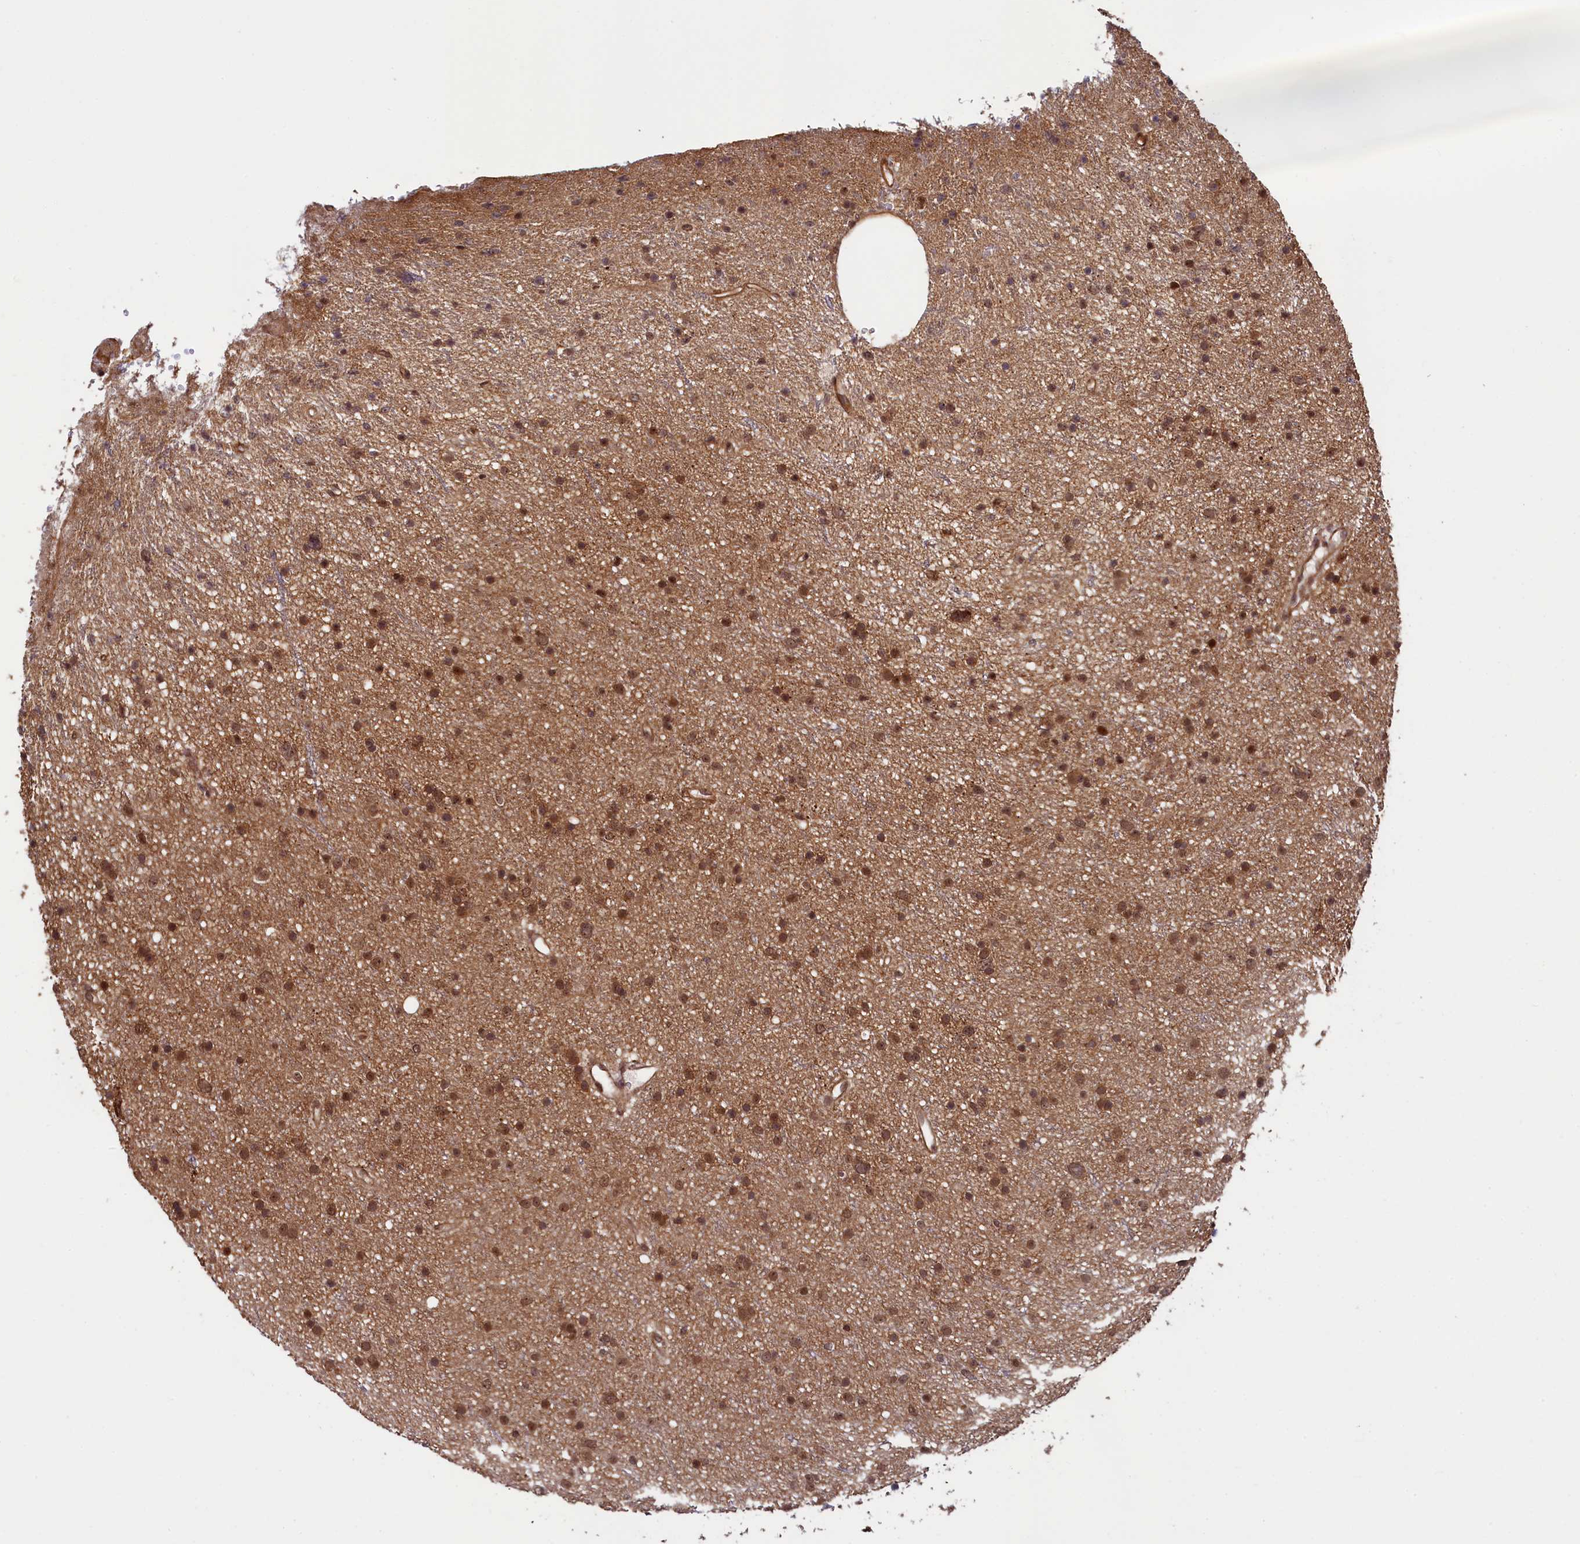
{"staining": {"intensity": "moderate", "quantity": ">75%", "location": "cytoplasmic/membranous,nuclear"}, "tissue": "glioma", "cell_type": "Tumor cells", "image_type": "cancer", "snomed": [{"axis": "morphology", "description": "Glioma, malignant, Low grade"}, {"axis": "topography", "description": "Cerebral cortex"}], "caption": "This image reveals glioma stained with immunohistochemistry (IHC) to label a protein in brown. The cytoplasmic/membranous and nuclear of tumor cells show moderate positivity for the protein. Nuclei are counter-stained blue.", "gene": "LEO1", "patient": {"sex": "female", "age": 39}}